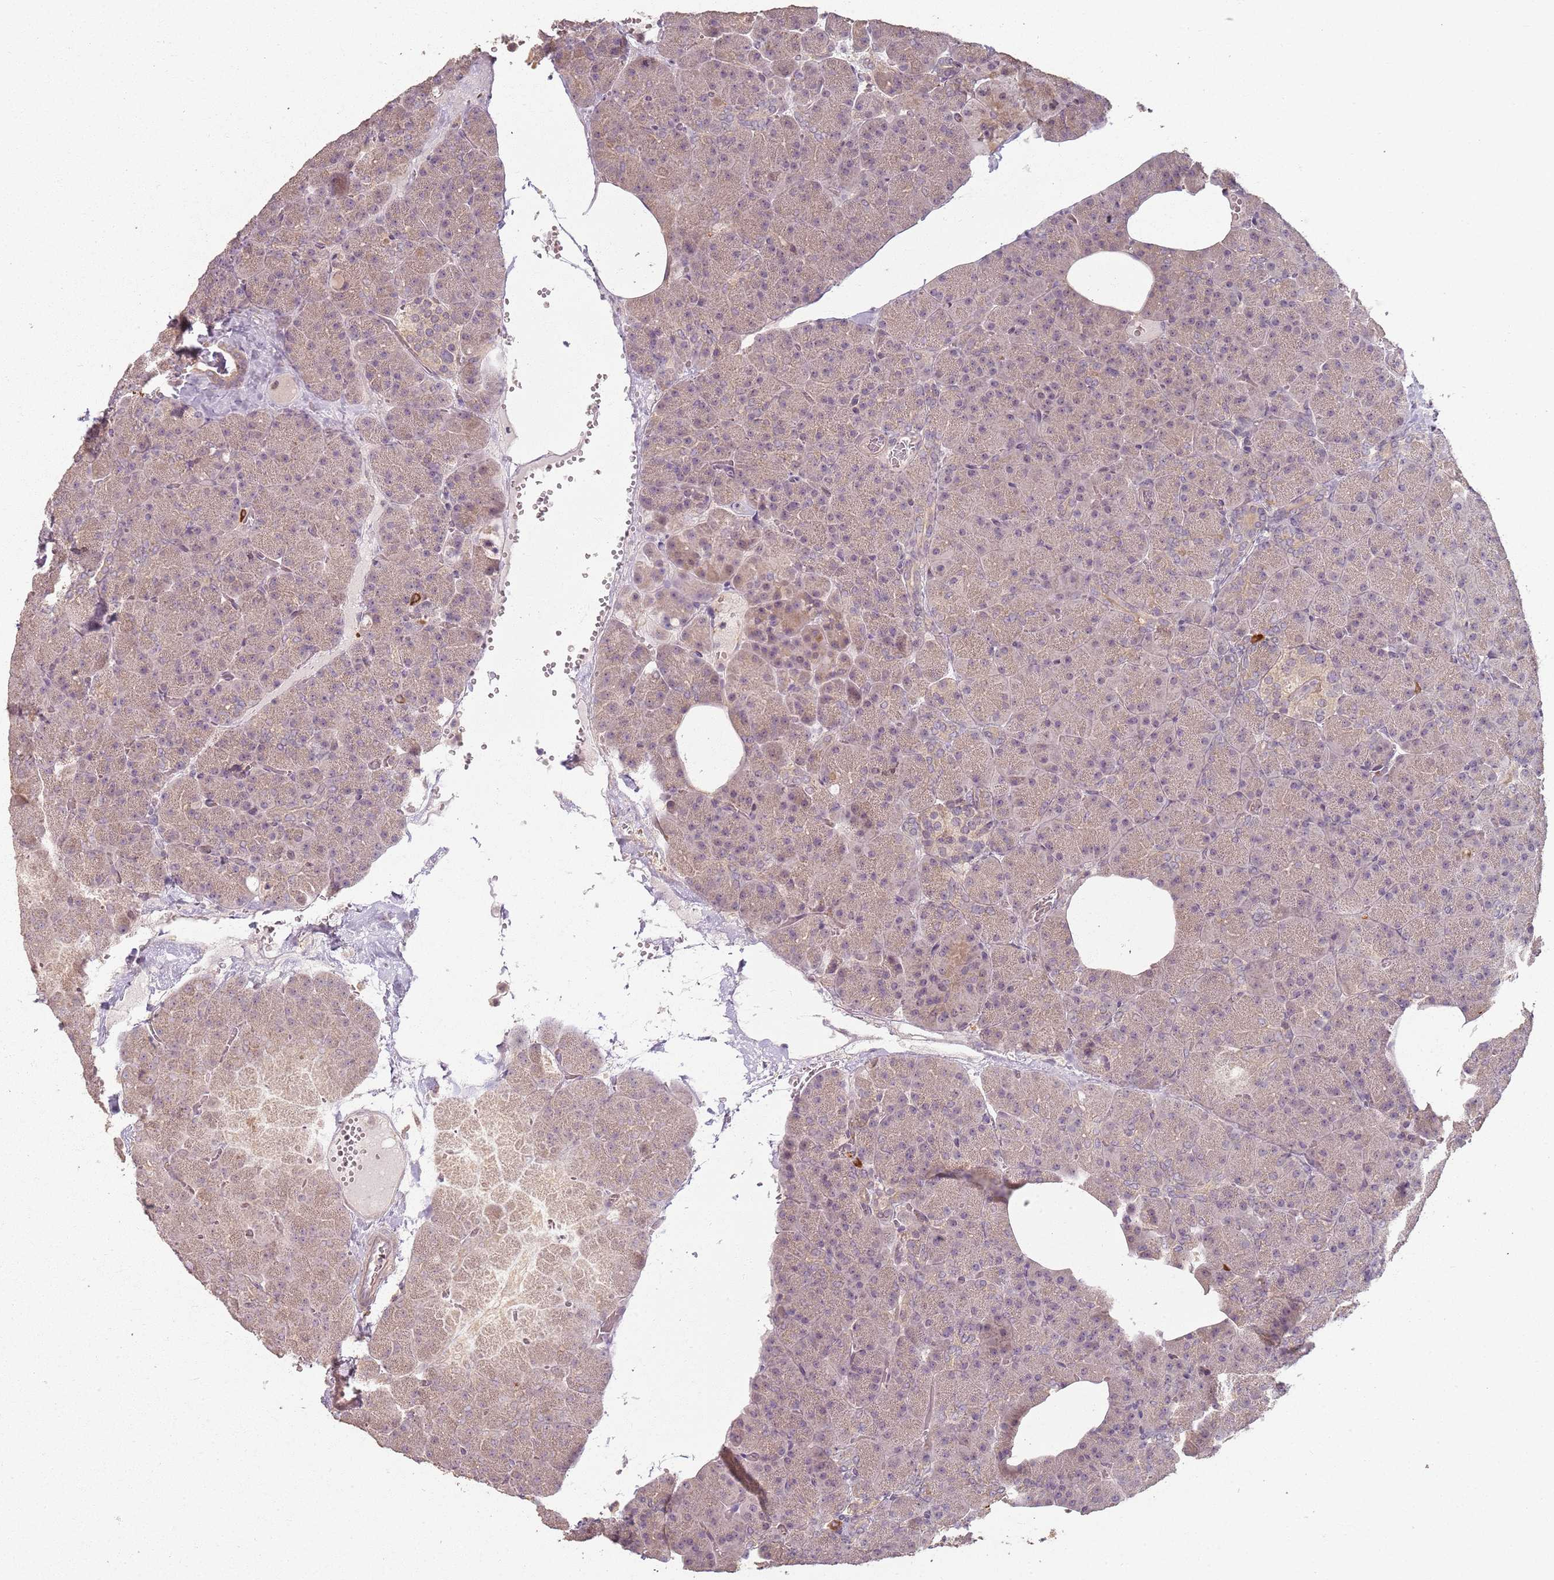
{"staining": {"intensity": "moderate", "quantity": "<25%", "location": "cytoplasmic/membranous"}, "tissue": "pancreas", "cell_type": "Exocrine glandular cells", "image_type": "normal", "snomed": [{"axis": "morphology", "description": "Normal tissue, NOS"}, {"axis": "morphology", "description": "Carcinoid, malignant, NOS"}, {"axis": "topography", "description": "Pancreas"}], "caption": "The histopathology image demonstrates immunohistochemical staining of benign pancreas. There is moderate cytoplasmic/membranous expression is present in about <25% of exocrine glandular cells. The protein is stained brown, and the nuclei are stained in blue (DAB IHC with brightfield microscopy, high magnification).", "gene": "CCDC168", "patient": {"sex": "female", "age": 35}}